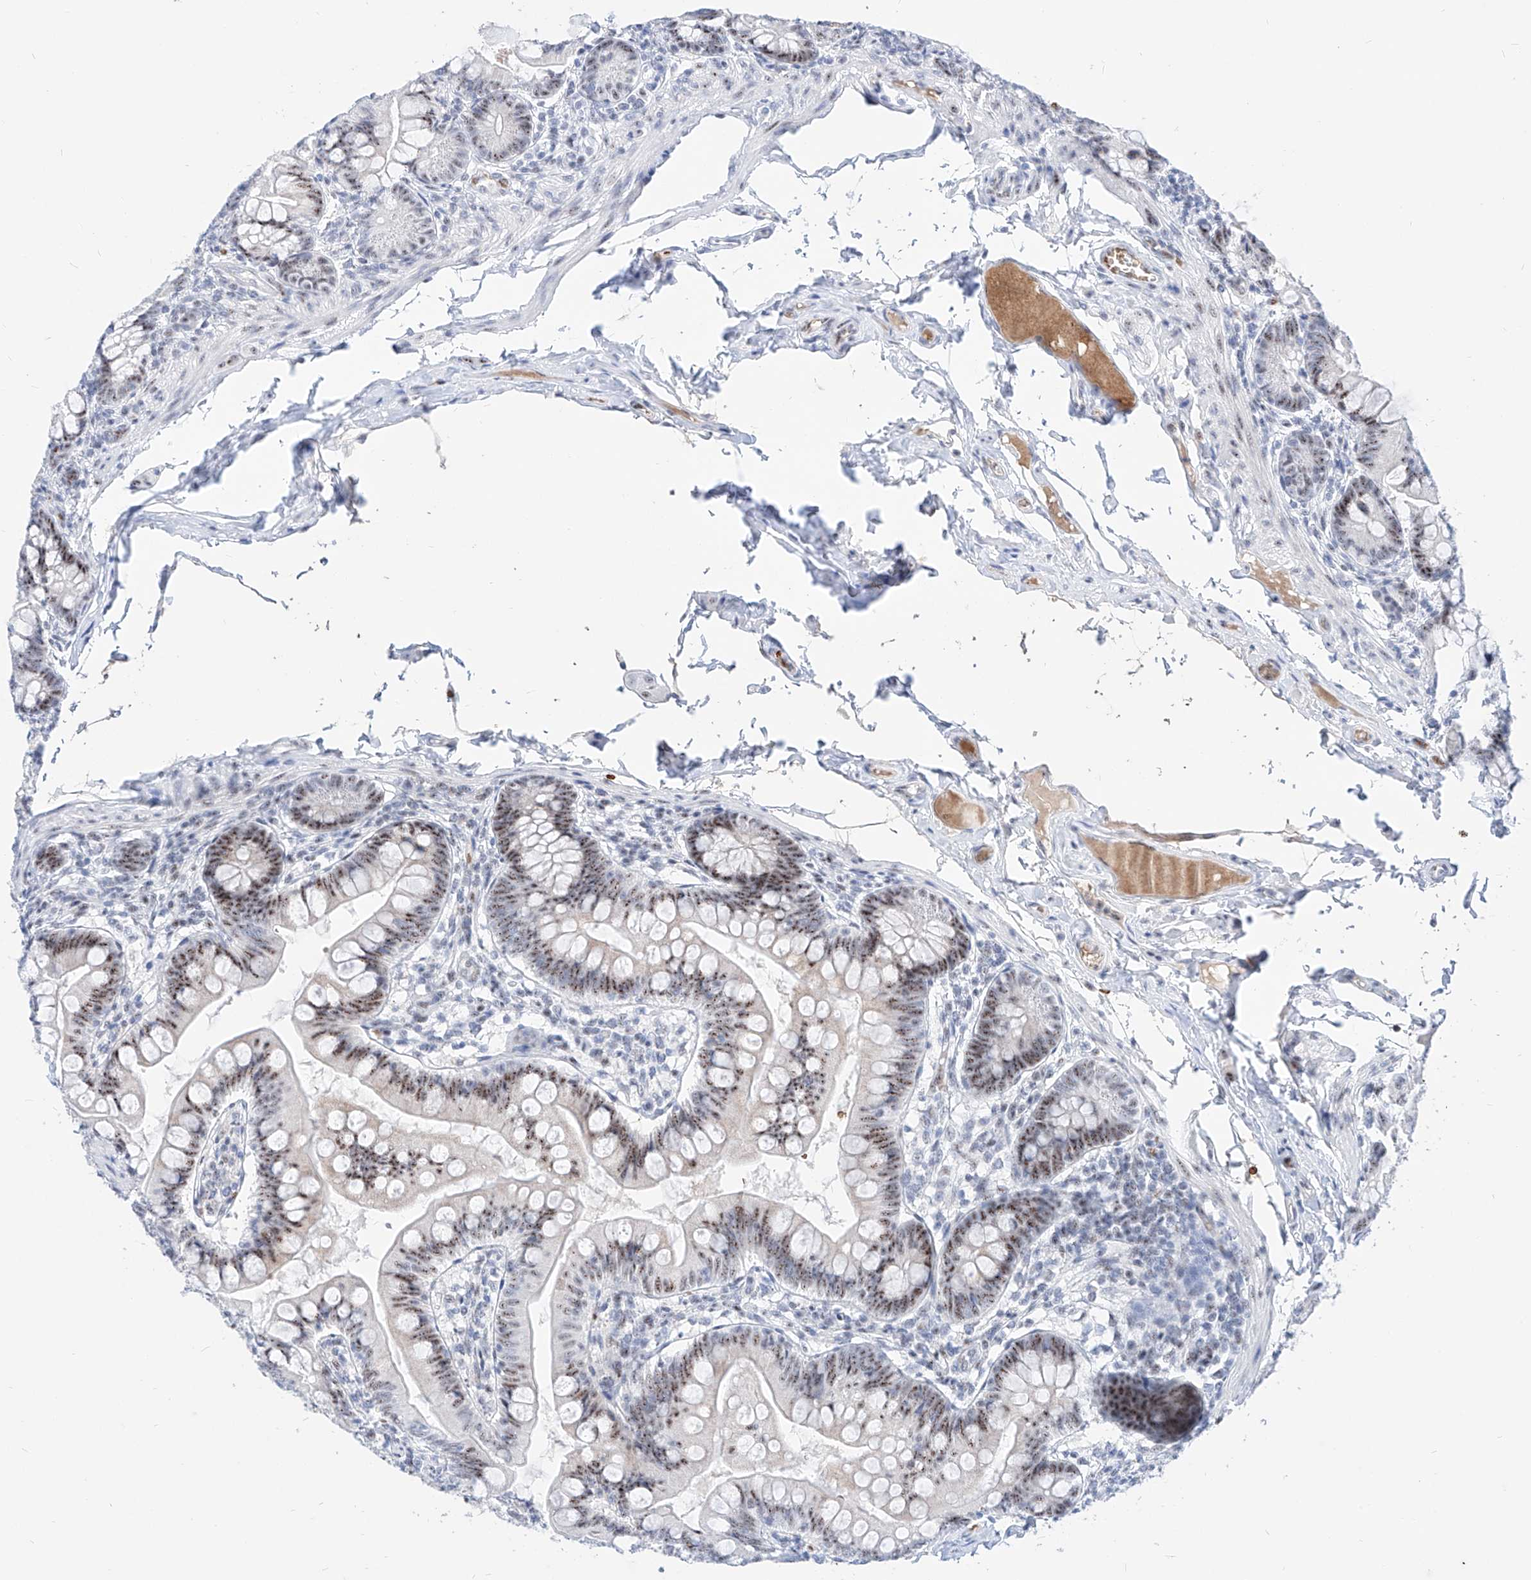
{"staining": {"intensity": "moderate", "quantity": ">75%", "location": "nuclear"}, "tissue": "small intestine", "cell_type": "Glandular cells", "image_type": "normal", "snomed": [{"axis": "morphology", "description": "Normal tissue, NOS"}, {"axis": "topography", "description": "Small intestine"}], "caption": "Immunohistochemical staining of normal human small intestine exhibits medium levels of moderate nuclear expression in approximately >75% of glandular cells. (DAB (3,3'-diaminobenzidine) IHC with brightfield microscopy, high magnification).", "gene": "ZFP42", "patient": {"sex": "male", "age": 7}}